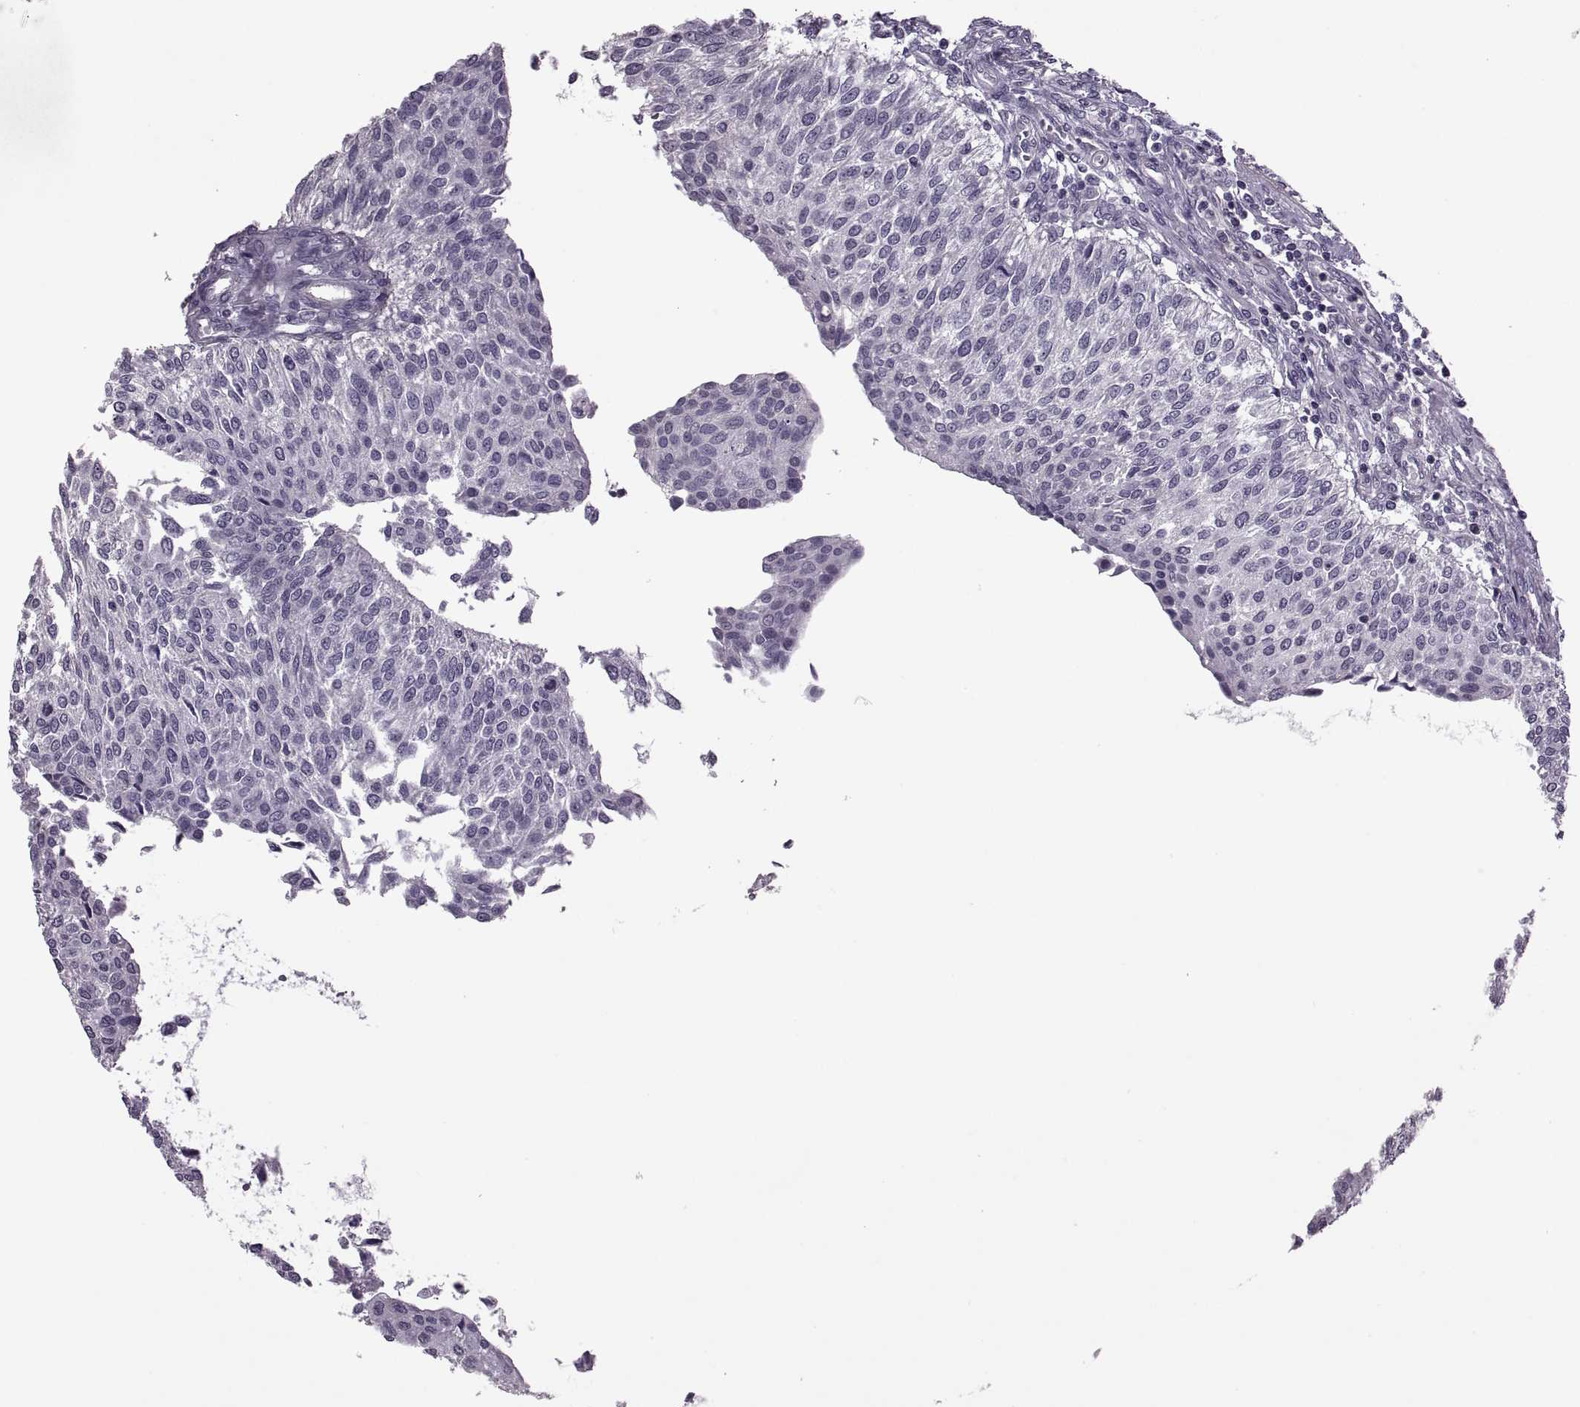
{"staining": {"intensity": "negative", "quantity": "none", "location": "none"}, "tissue": "urothelial cancer", "cell_type": "Tumor cells", "image_type": "cancer", "snomed": [{"axis": "morphology", "description": "Urothelial carcinoma, NOS"}, {"axis": "topography", "description": "Urinary bladder"}], "caption": "IHC histopathology image of neoplastic tissue: transitional cell carcinoma stained with DAB (3,3'-diaminobenzidine) reveals no significant protein staining in tumor cells.", "gene": "ODF3", "patient": {"sex": "male", "age": 55}}